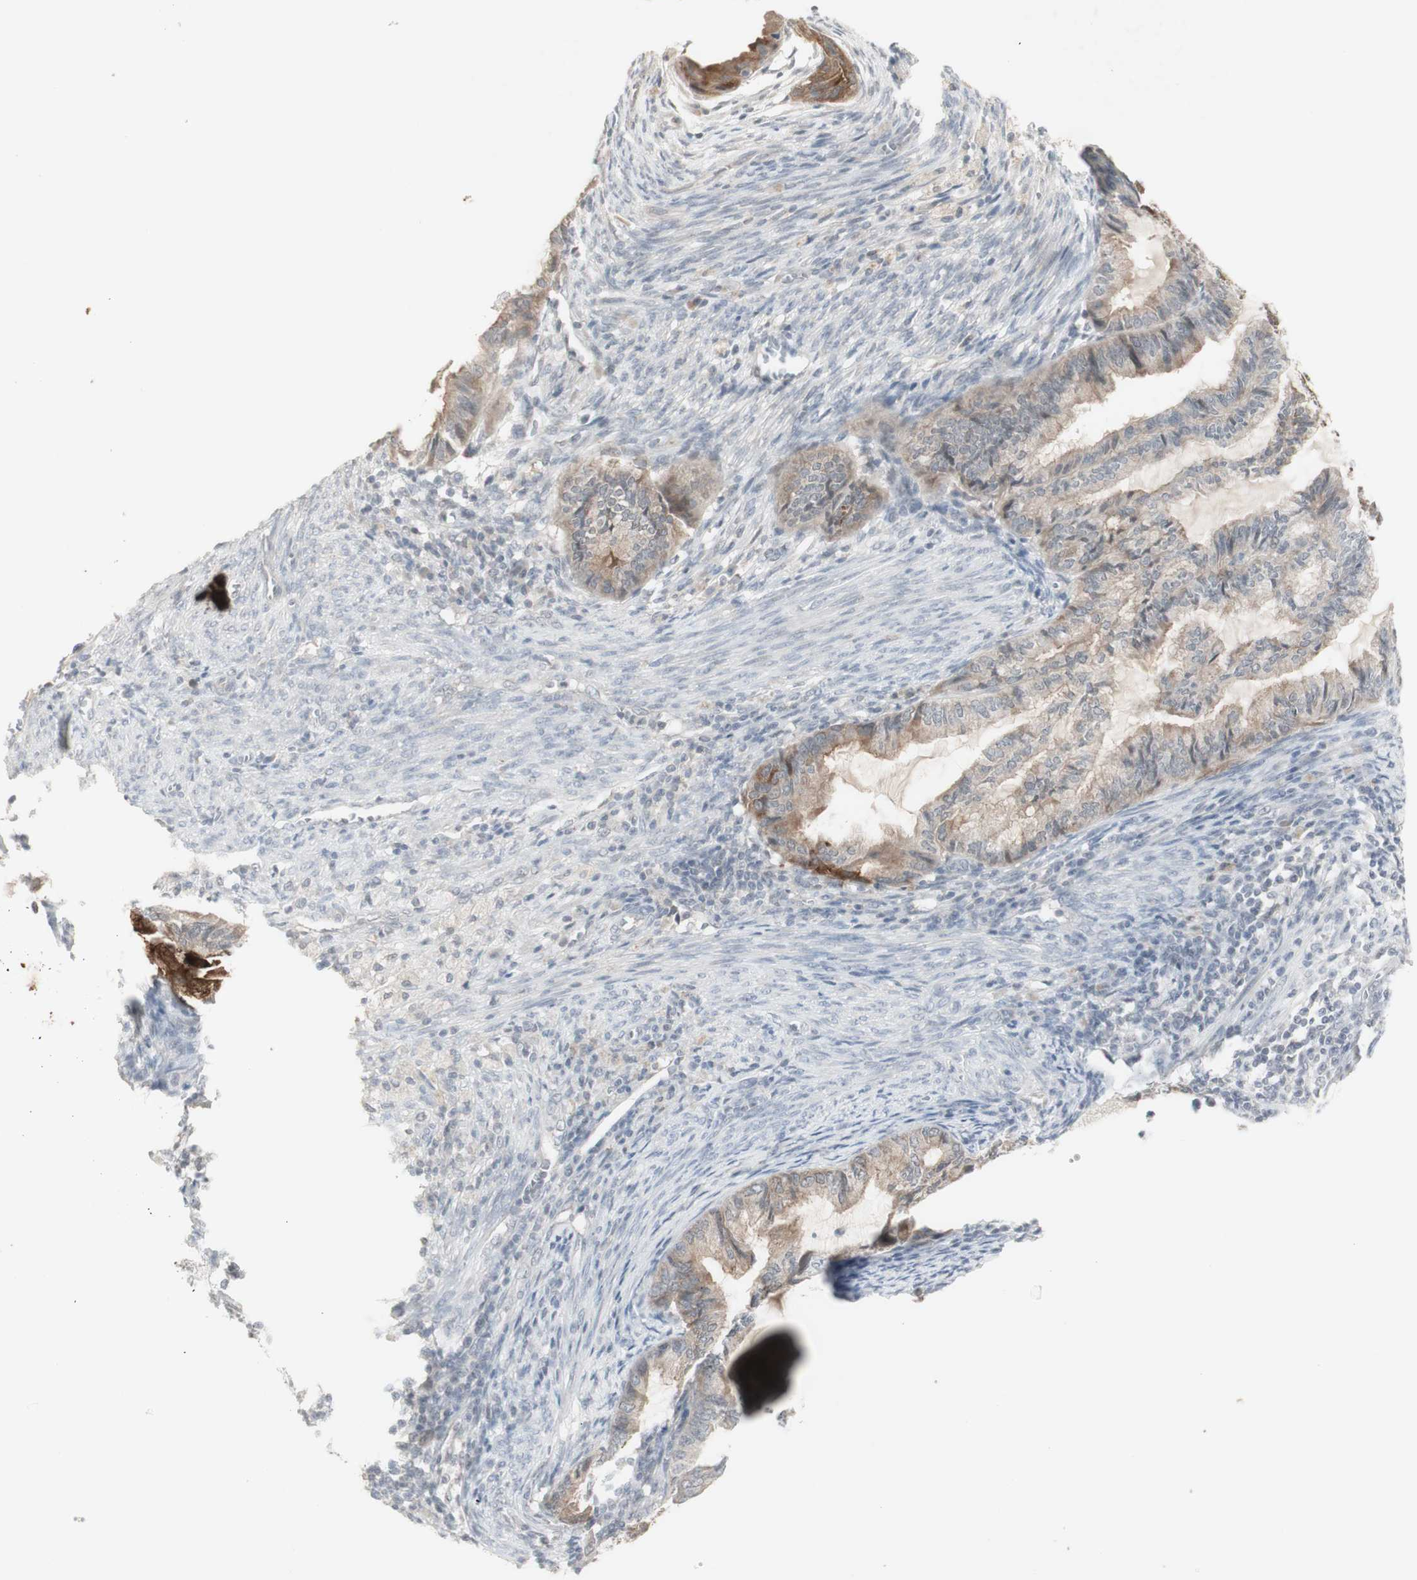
{"staining": {"intensity": "weak", "quantity": ">75%", "location": "cytoplasmic/membranous"}, "tissue": "cervical cancer", "cell_type": "Tumor cells", "image_type": "cancer", "snomed": [{"axis": "morphology", "description": "Normal tissue, NOS"}, {"axis": "morphology", "description": "Adenocarcinoma, NOS"}, {"axis": "topography", "description": "Cervix"}, {"axis": "topography", "description": "Endometrium"}], "caption": "Protein staining reveals weak cytoplasmic/membranous expression in approximately >75% of tumor cells in cervical cancer. The staining was performed using DAB (3,3'-diaminobenzidine), with brown indicating positive protein expression. Nuclei are stained blue with hematoxylin.", "gene": "C1orf116", "patient": {"sex": "female", "age": 86}}